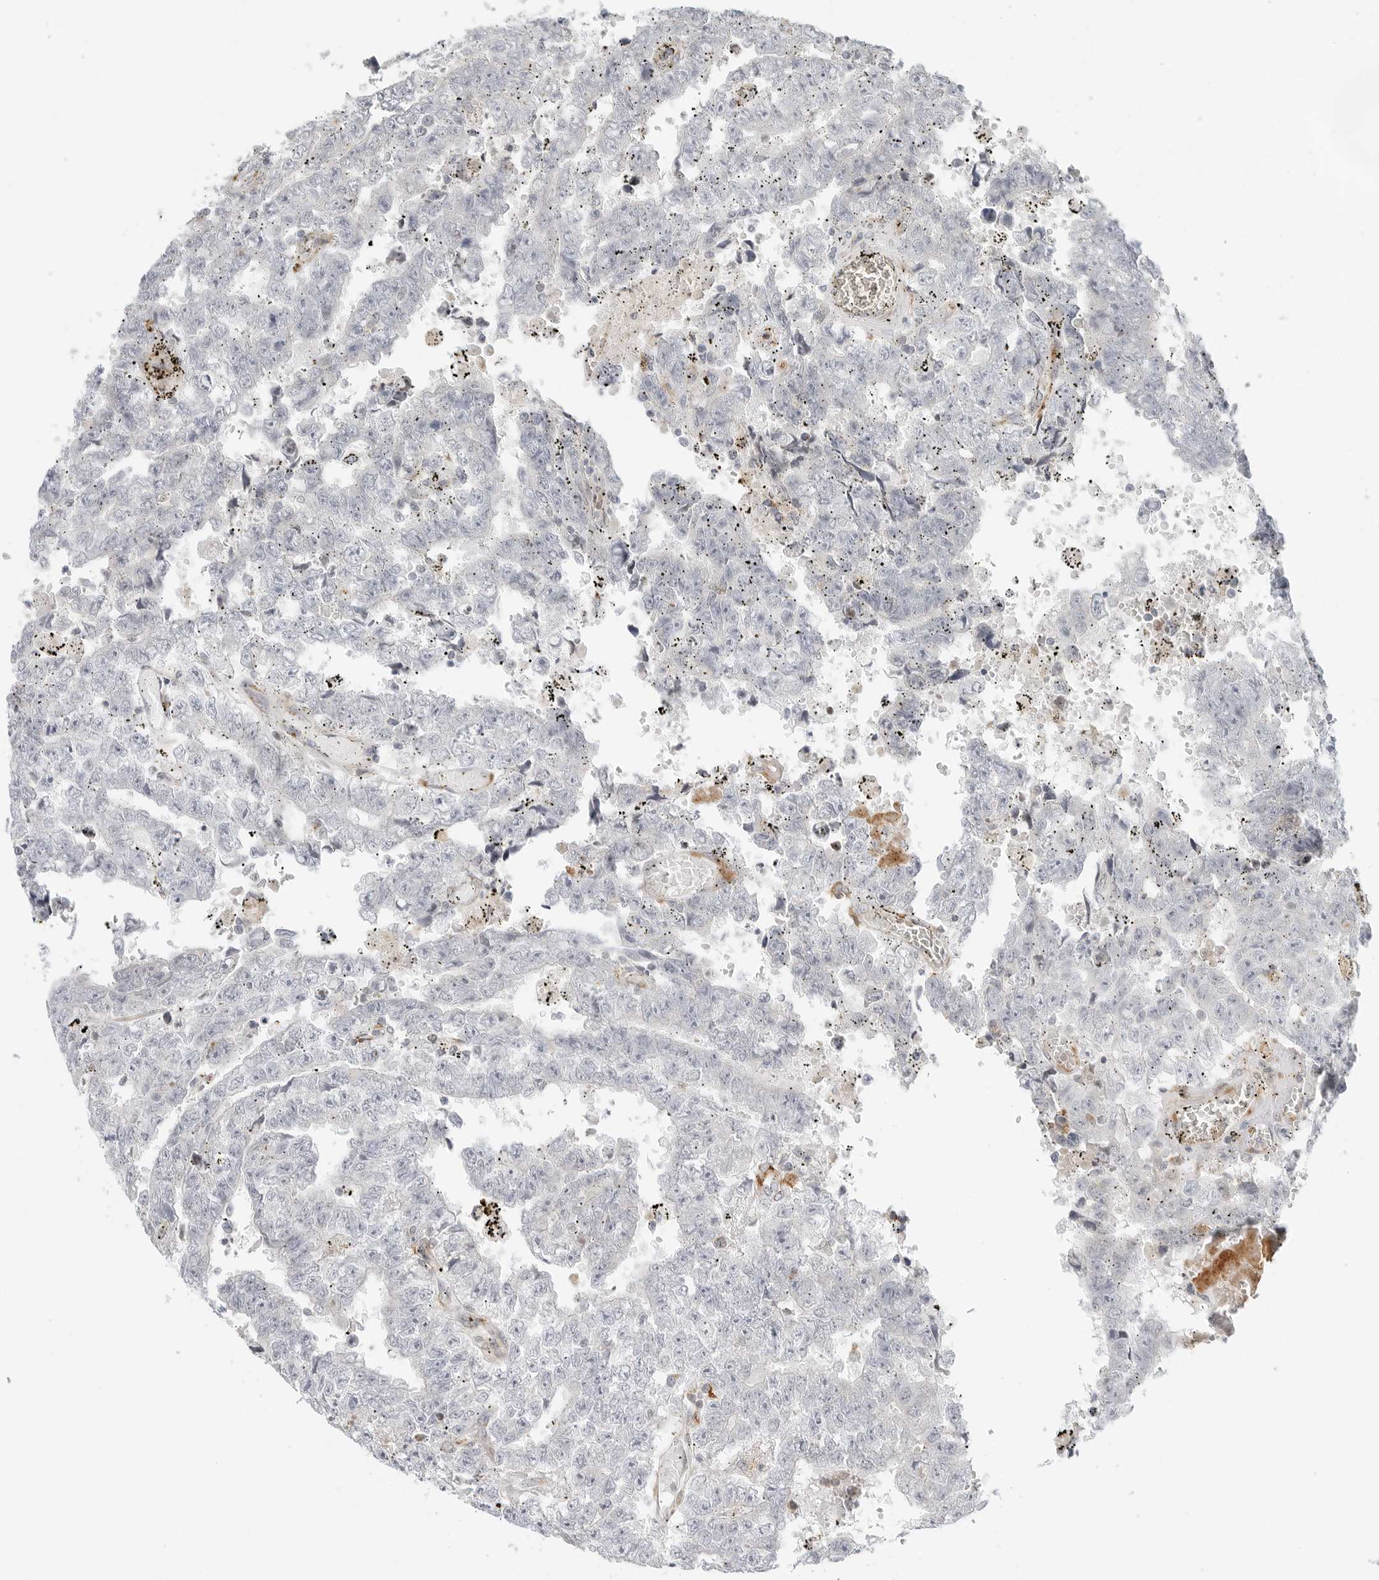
{"staining": {"intensity": "negative", "quantity": "none", "location": "none"}, "tissue": "testis cancer", "cell_type": "Tumor cells", "image_type": "cancer", "snomed": [{"axis": "morphology", "description": "Carcinoma, Embryonal, NOS"}, {"axis": "topography", "description": "Testis"}], "caption": "Immunohistochemistry micrograph of human embryonal carcinoma (testis) stained for a protein (brown), which displays no positivity in tumor cells. The staining is performed using DAB (3,3'-diaminobenzidine) brown chromogen with nuclei counter-stained in using hematoxylin.", "gene": "C1QTNF1", "patient": {"sex": "male", "age": 25}}